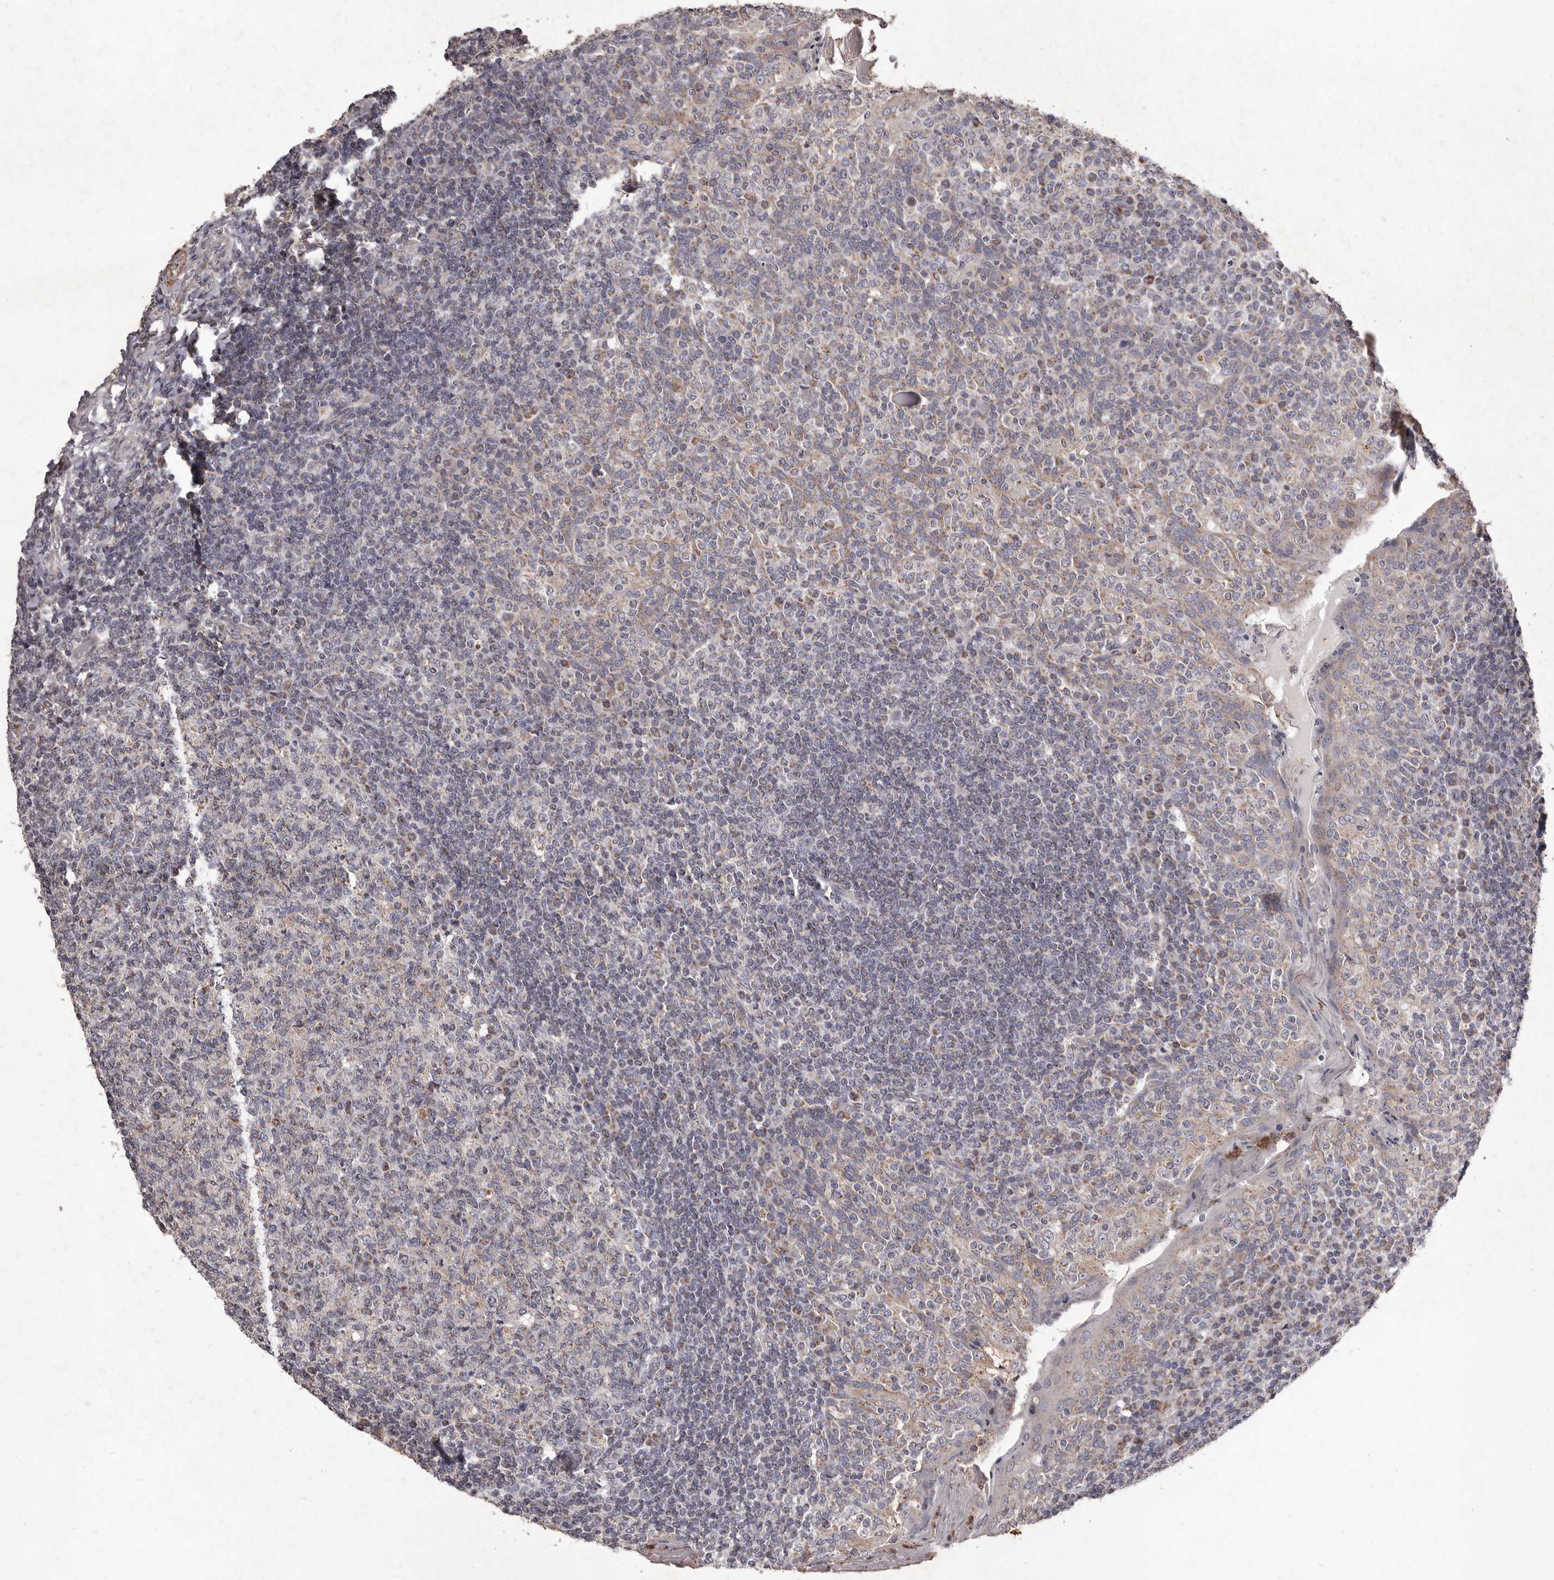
{"staining": {"intensity": "negative", "quantity": "none", "location": "none"}, "tissue": "tonsil", "cell_type": "Germinal center cells", "image_type": "normal", "snomed": [{"axis": "morphology", "description": "Normal tissue, NOS"}, {"axis": "topography", "description": "Tonsil"}], "caption": "Photomicrograph shows no significant protein positivity in germinal center cells of benign tonsil. The staining was performed using DAB (3,3'-diaminobenzidine) to visualize the protein expression in brown, while the nuclei were stained in blue with hematoxylin (Magnification: 20x).", "gene": "CXCL14", "patient": {"sex": "female", "age": 19}}